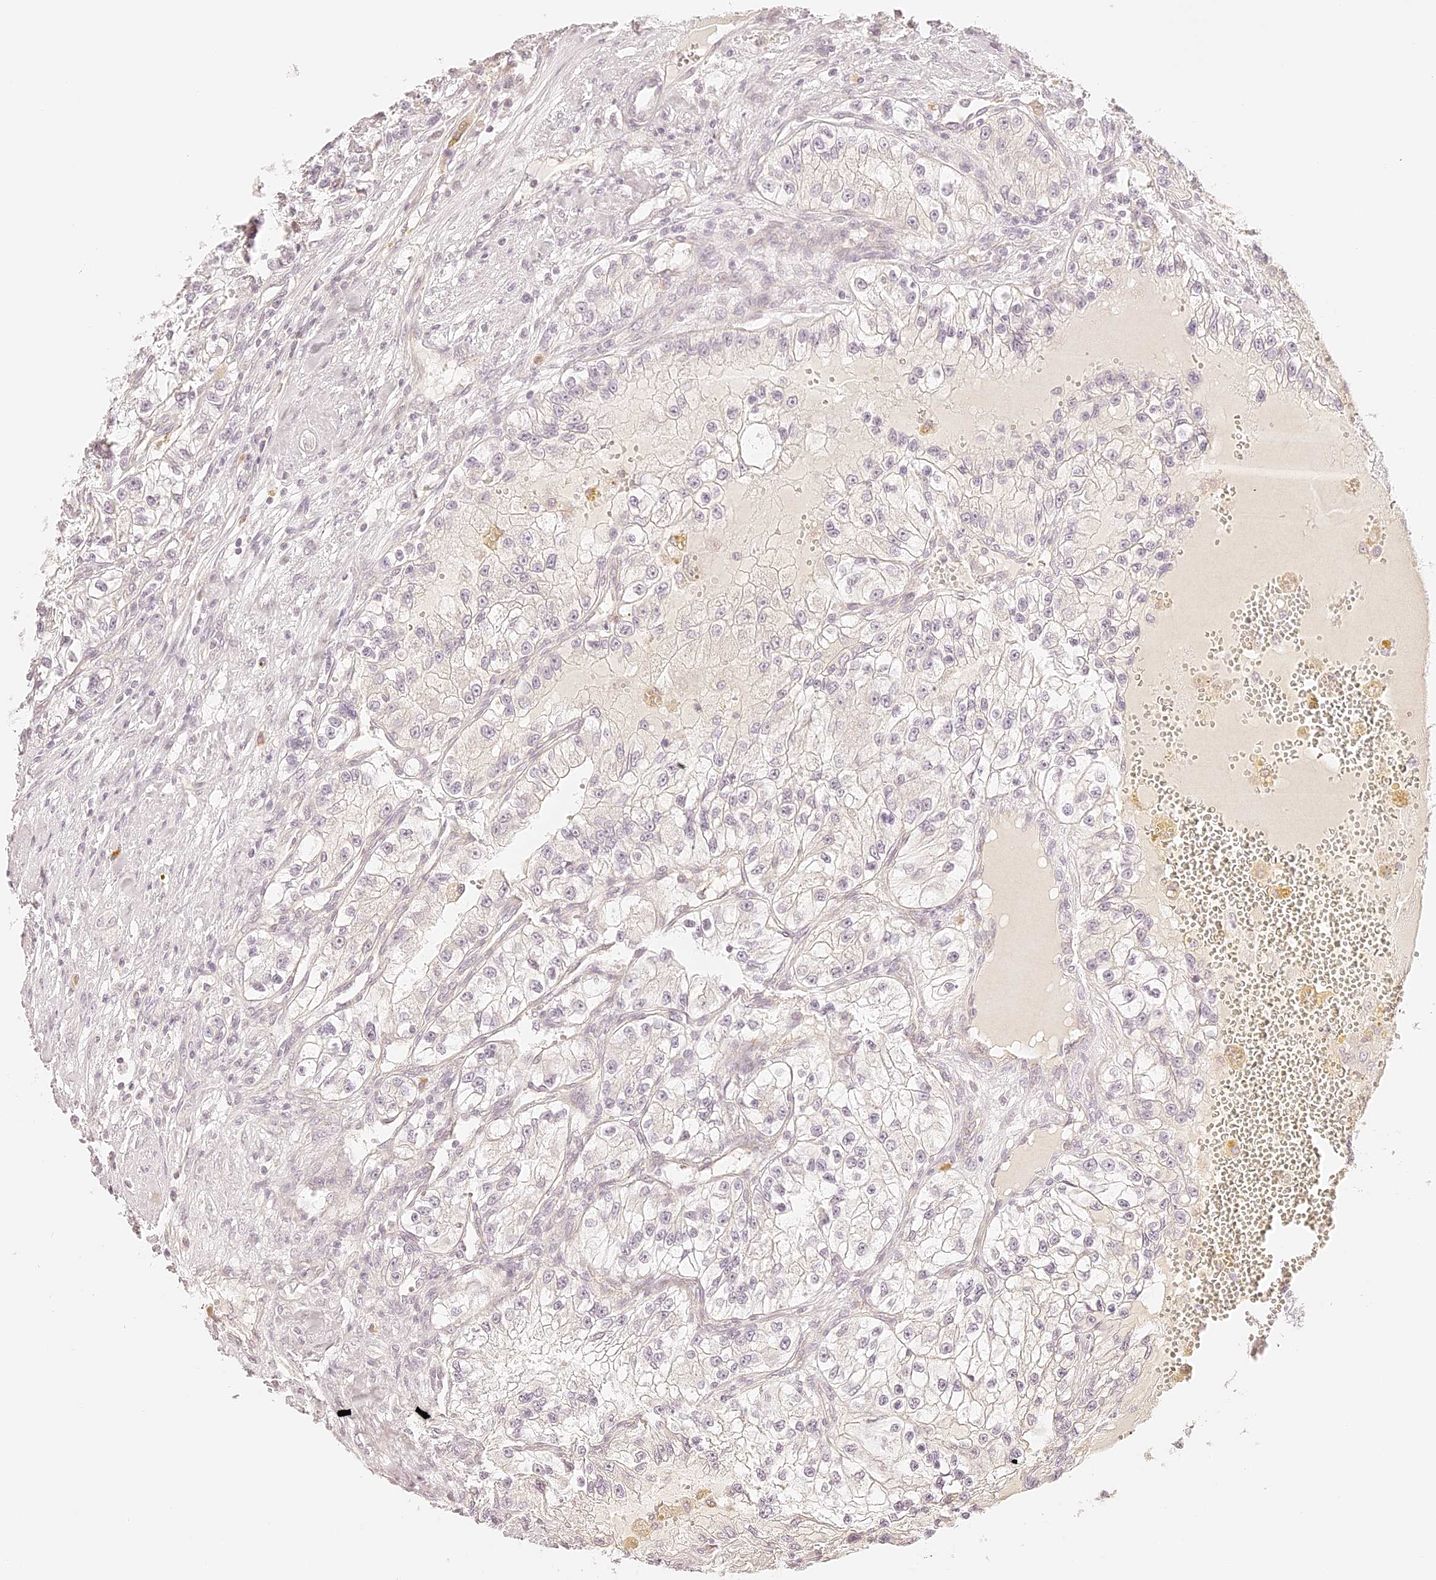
{"staining": {"intensity": "negative", "quantity": "none", "location": "none"}, "tissue": "renal cancer", "cell_type": "Tumor cells", "image_type": "cancer", "snomed": [{"axis": "morphology", "description": "Adenocarcinoma, NOS"}, {"axis": "topography", "description": "Kidney"}], "caption": "There is no significant expression in tumor cells of renal adenocarcinoma. The staining was performed using DAB (3,3'-diaminobenzidine) to visualize the protein expression in brown, while the nuclei were stained in blue with hematoxylin (Magnification: 20x).", "gene": "TRIM45", "patient": {"sex": "female", "age": 57}}